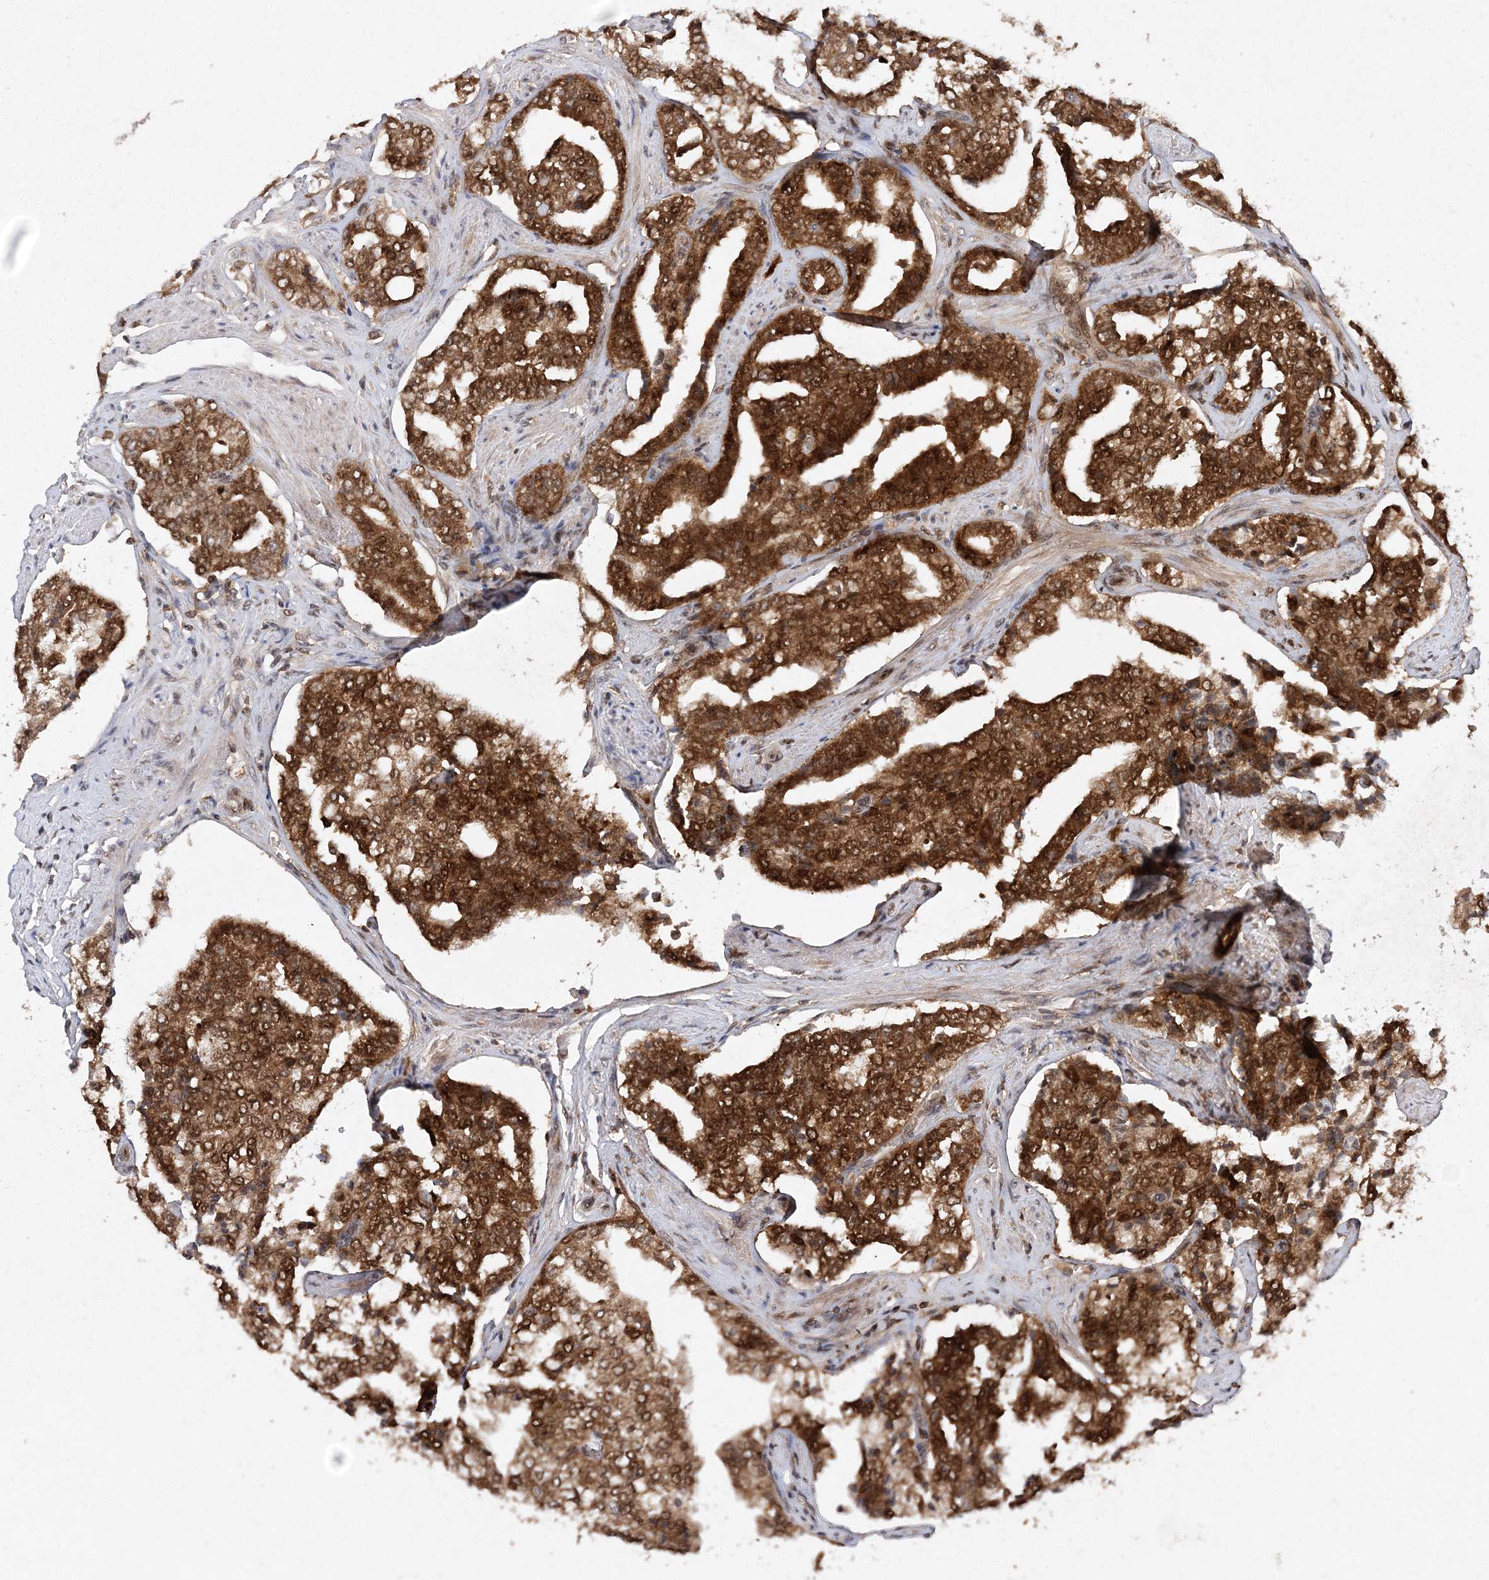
{"staining": {"intensity": "strong", "quantity": ">75%", "location": "cytoplasmic/membranous,nuclear"}, "tissue": "prostate cancer", "cell_type": "Tumor cells", "image_type": "cancer", "snomed": [{"axis": "morphology", "description": "Adenocarcinoma, High grade"}, {"axis": "topography", "description": "Prostate"}], "caption": "The immunohistochemical stain shows strong cytoplasmic/membranous and nuclear positivity in tumor cells of prostate adenocarcinoma (high-grade) tissue.", "gene": "NIF3L1", "patient": {"sex": "male", "age": 71}}